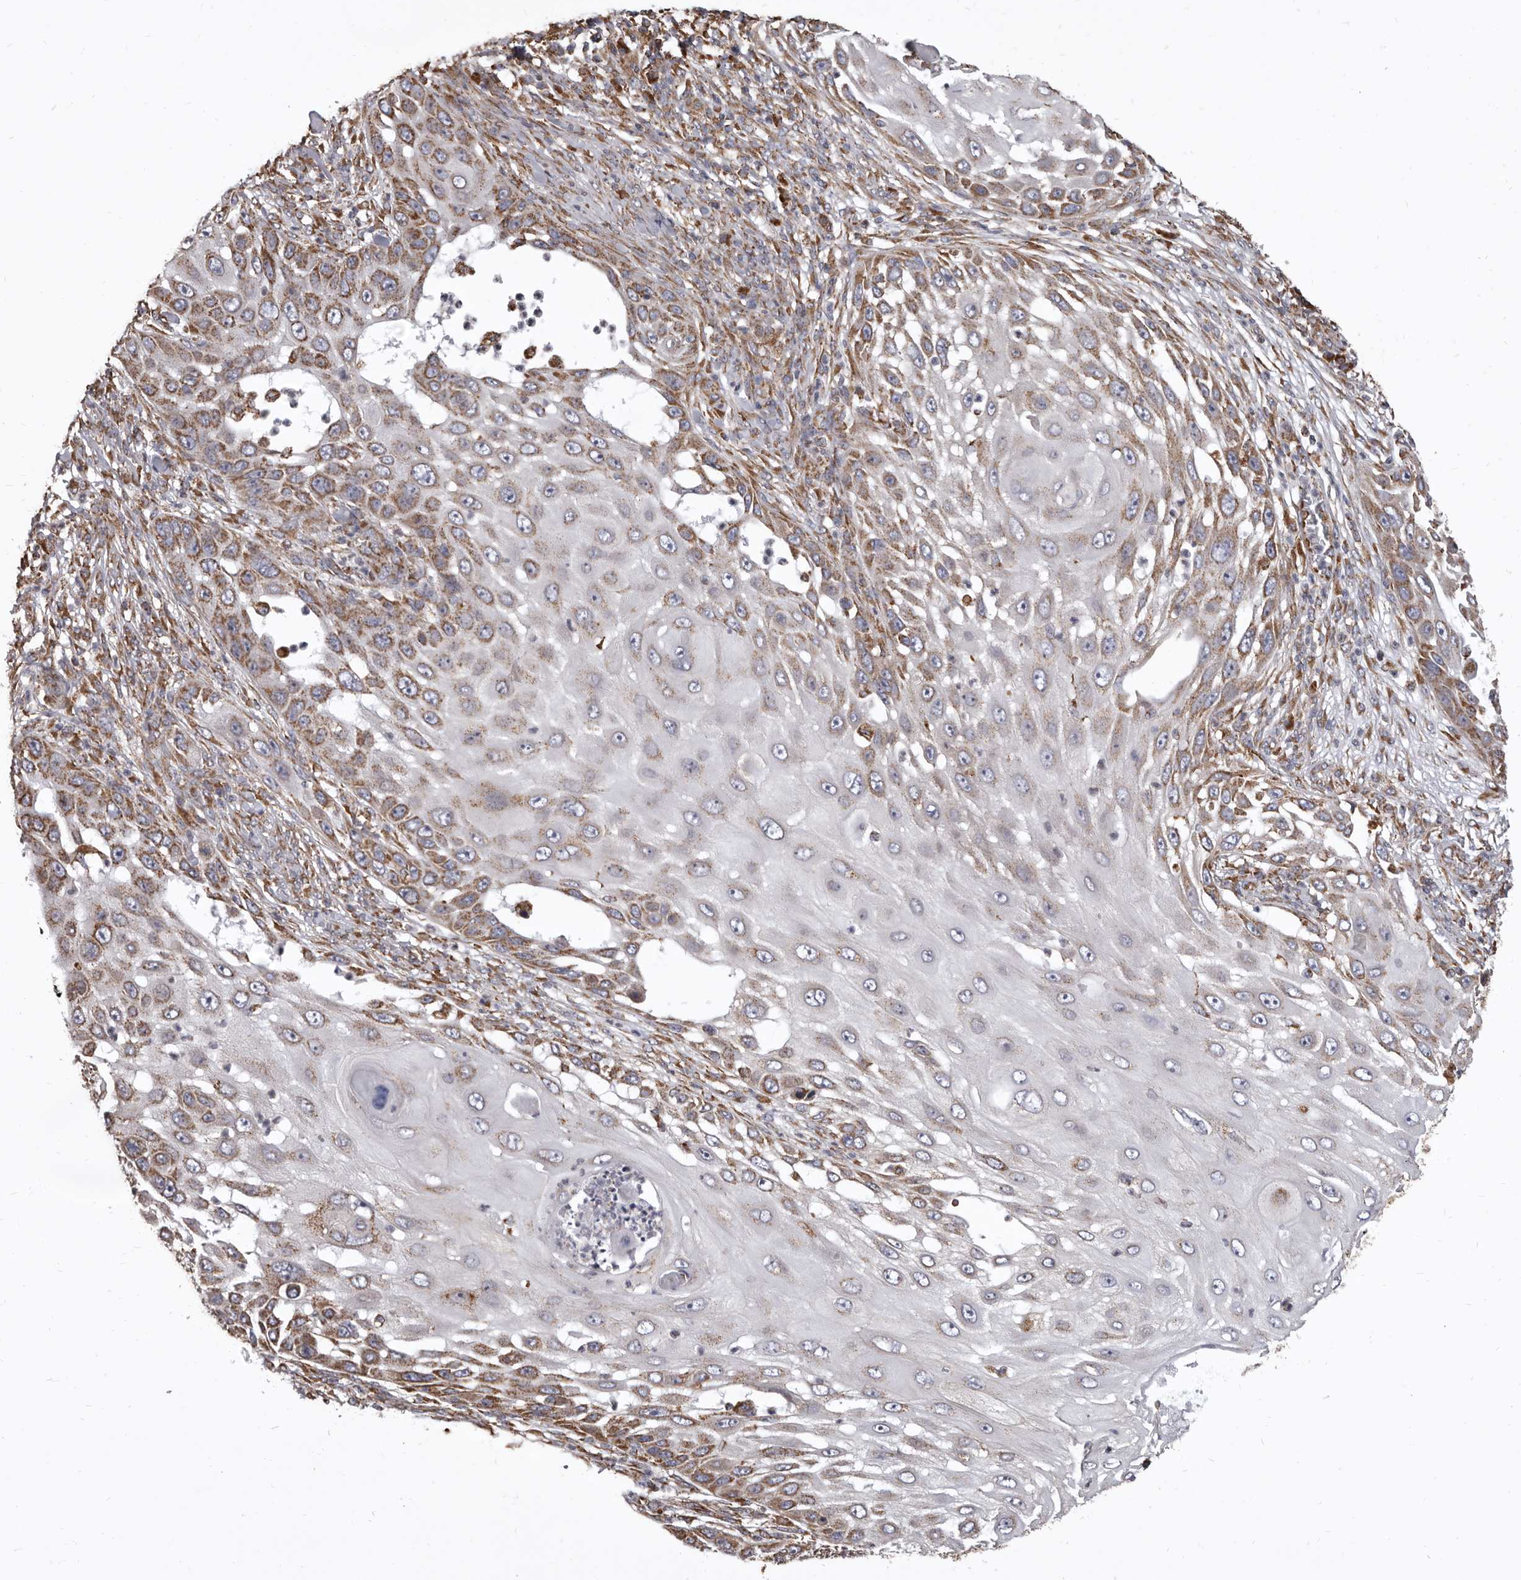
{"staining": {"intensity": "moderate", "quantity": ">75%", "location": "cytoplasmic/membranous"}, "tissue": "skin cancer", "cell_type": "Tumor cells", "image_type": "cancer", "snomed": [{"axis": "morphology", "description": "Squamous cell carcinoma, NOS"}, {"axis": "topography", "description": "Skin"}], "caption": "Moderate cytoplasmic/membranous staining for a protein is appreciated in approximately >75% of tumor cells of skin cancer (squamous cell carcinoma) using IHC.", "gene": "CDK5RAP3", "patient": {"sex": "female", "age": 44}}